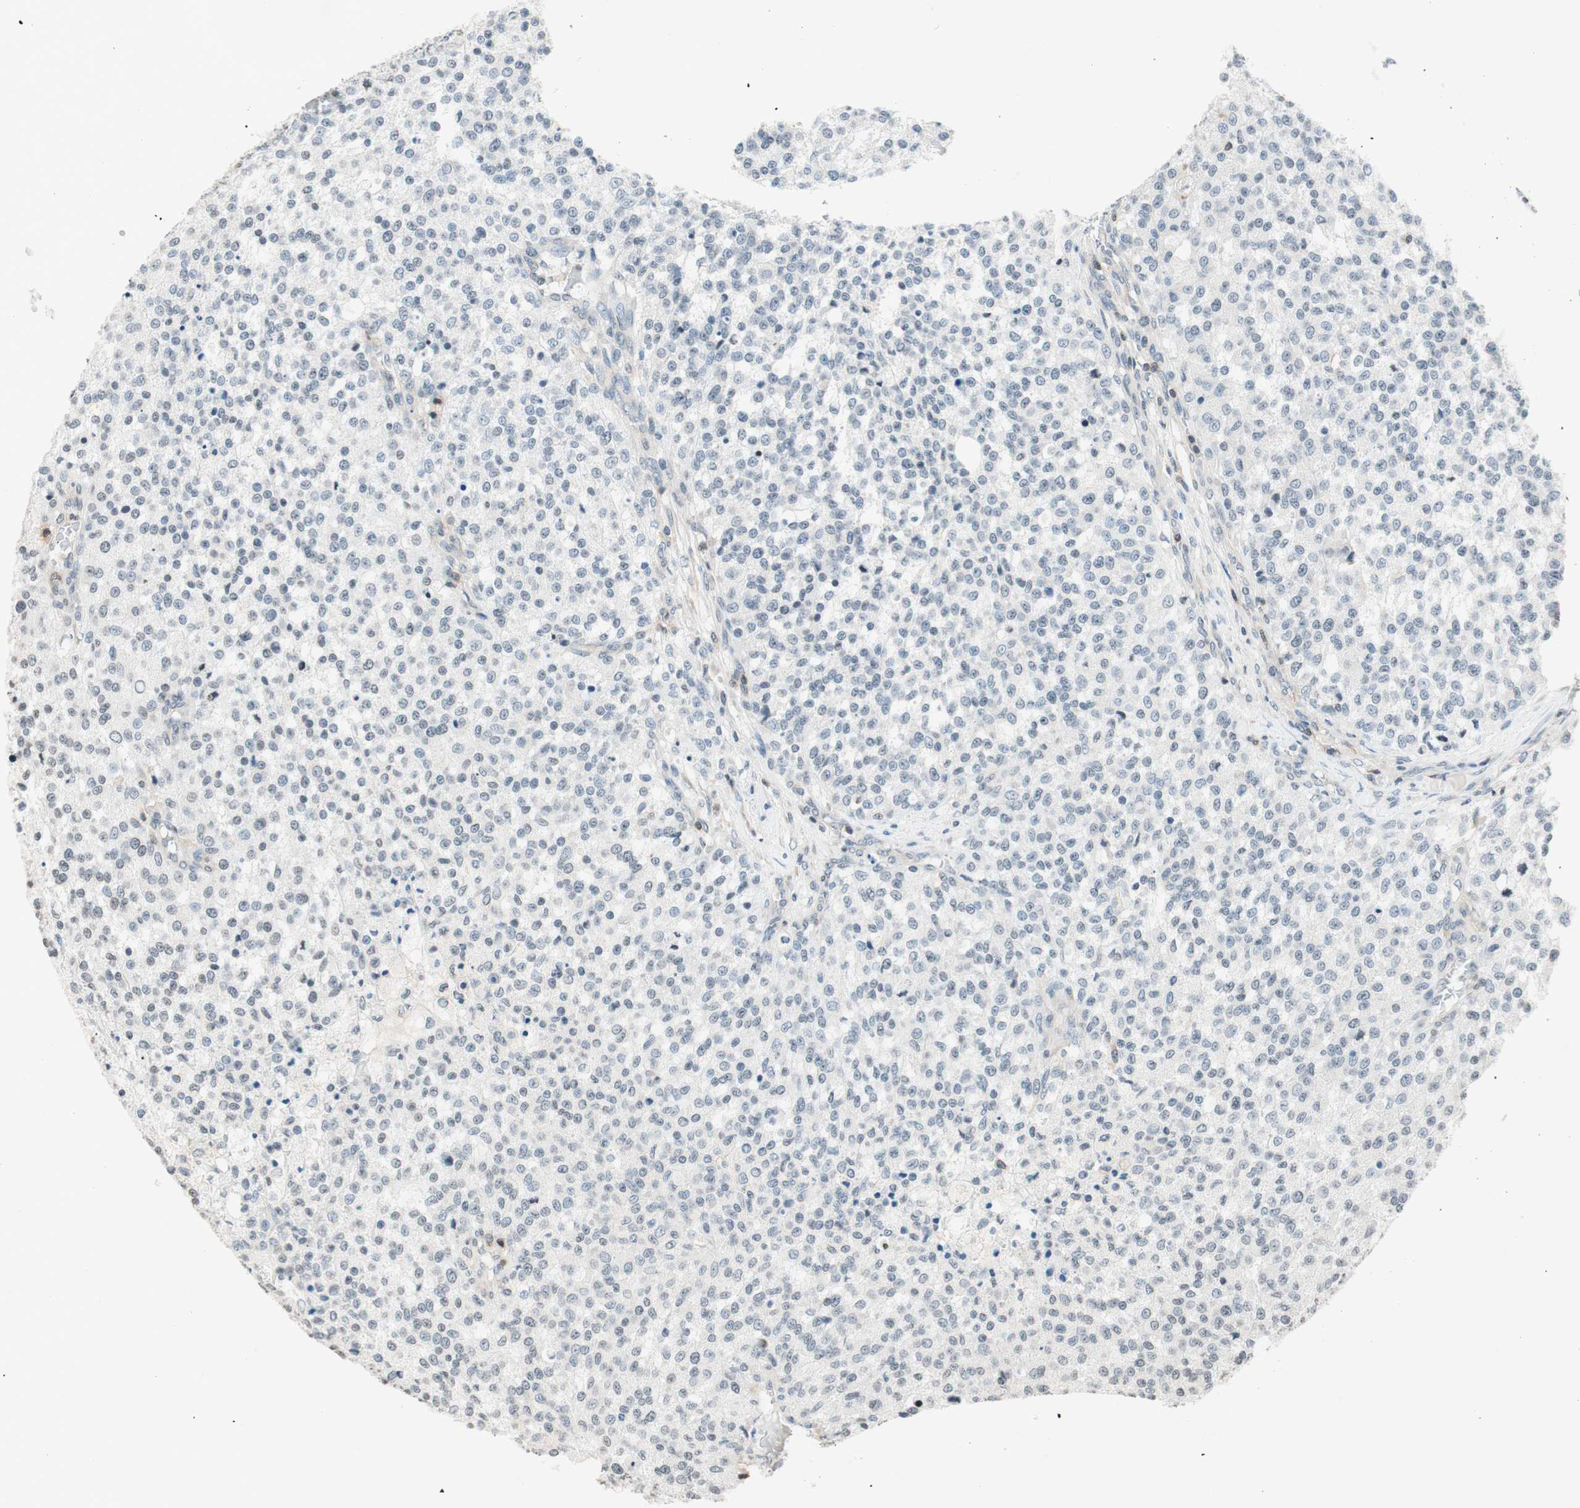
{"staining": {"intensity": "negative", "quantity": "none", "location": "none"}, "tissue": "testis cancer", "cell_type": "Tumor cells", "image_type": "cancer", "snomed": [{"axis": "morphology", "description": "Seminoma, NOS"}, {"axis": "topography", "description": "Testis"}], "caption": "An image of testis cancer (seminoma) stained for a protein demonstrates no brown staining in tumor cells.", "gene": "WIPF1", "patient": {"sex": "male", "age": 59}}